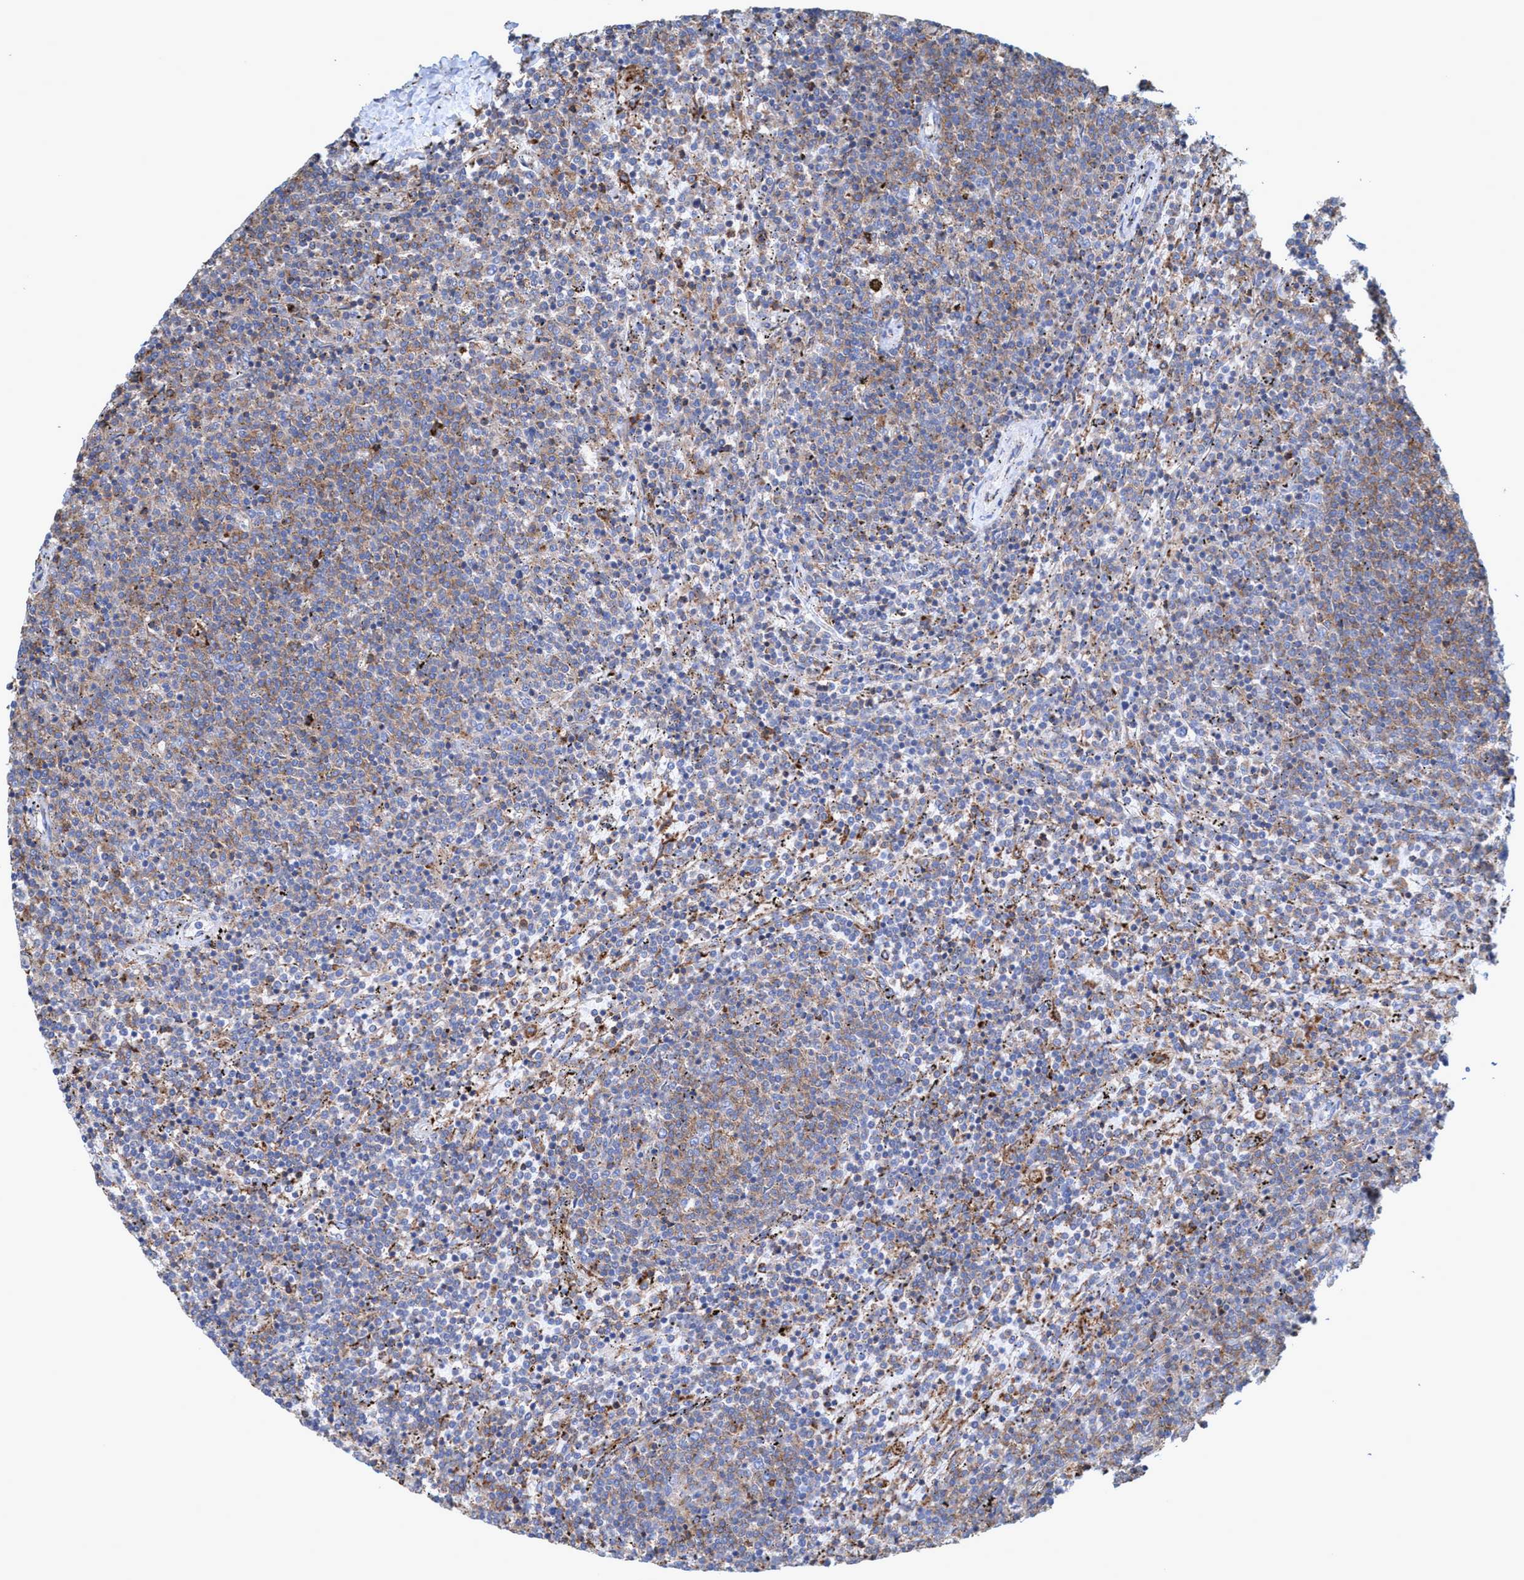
{"staining": {"intensity": "moderate", "quantity": ">75%", "location": "cytoplasmic/membranous"}, "tissue": "lymphoma", "cell_type": "Tumor cells", "image_type": "cancer", "snomed": [{"axis": "morphology", "description": "Malignant lymphoma, non-Hodgkin's type, Low grade"}, {"axis": "topography", "description": "Spleen"}], "caption": "Immunohistochemical staining of human lymphoma displays medium levels of moderate cytoplasmic/membranous staining in approximately >75% of tumor cells. (DAB (3,3'-diaminobenzidine) IHC, brown staining for protein, blue staining for nuclei).", "gene": "TRIM65", "patient": {"sex": "female", "age": 50}}